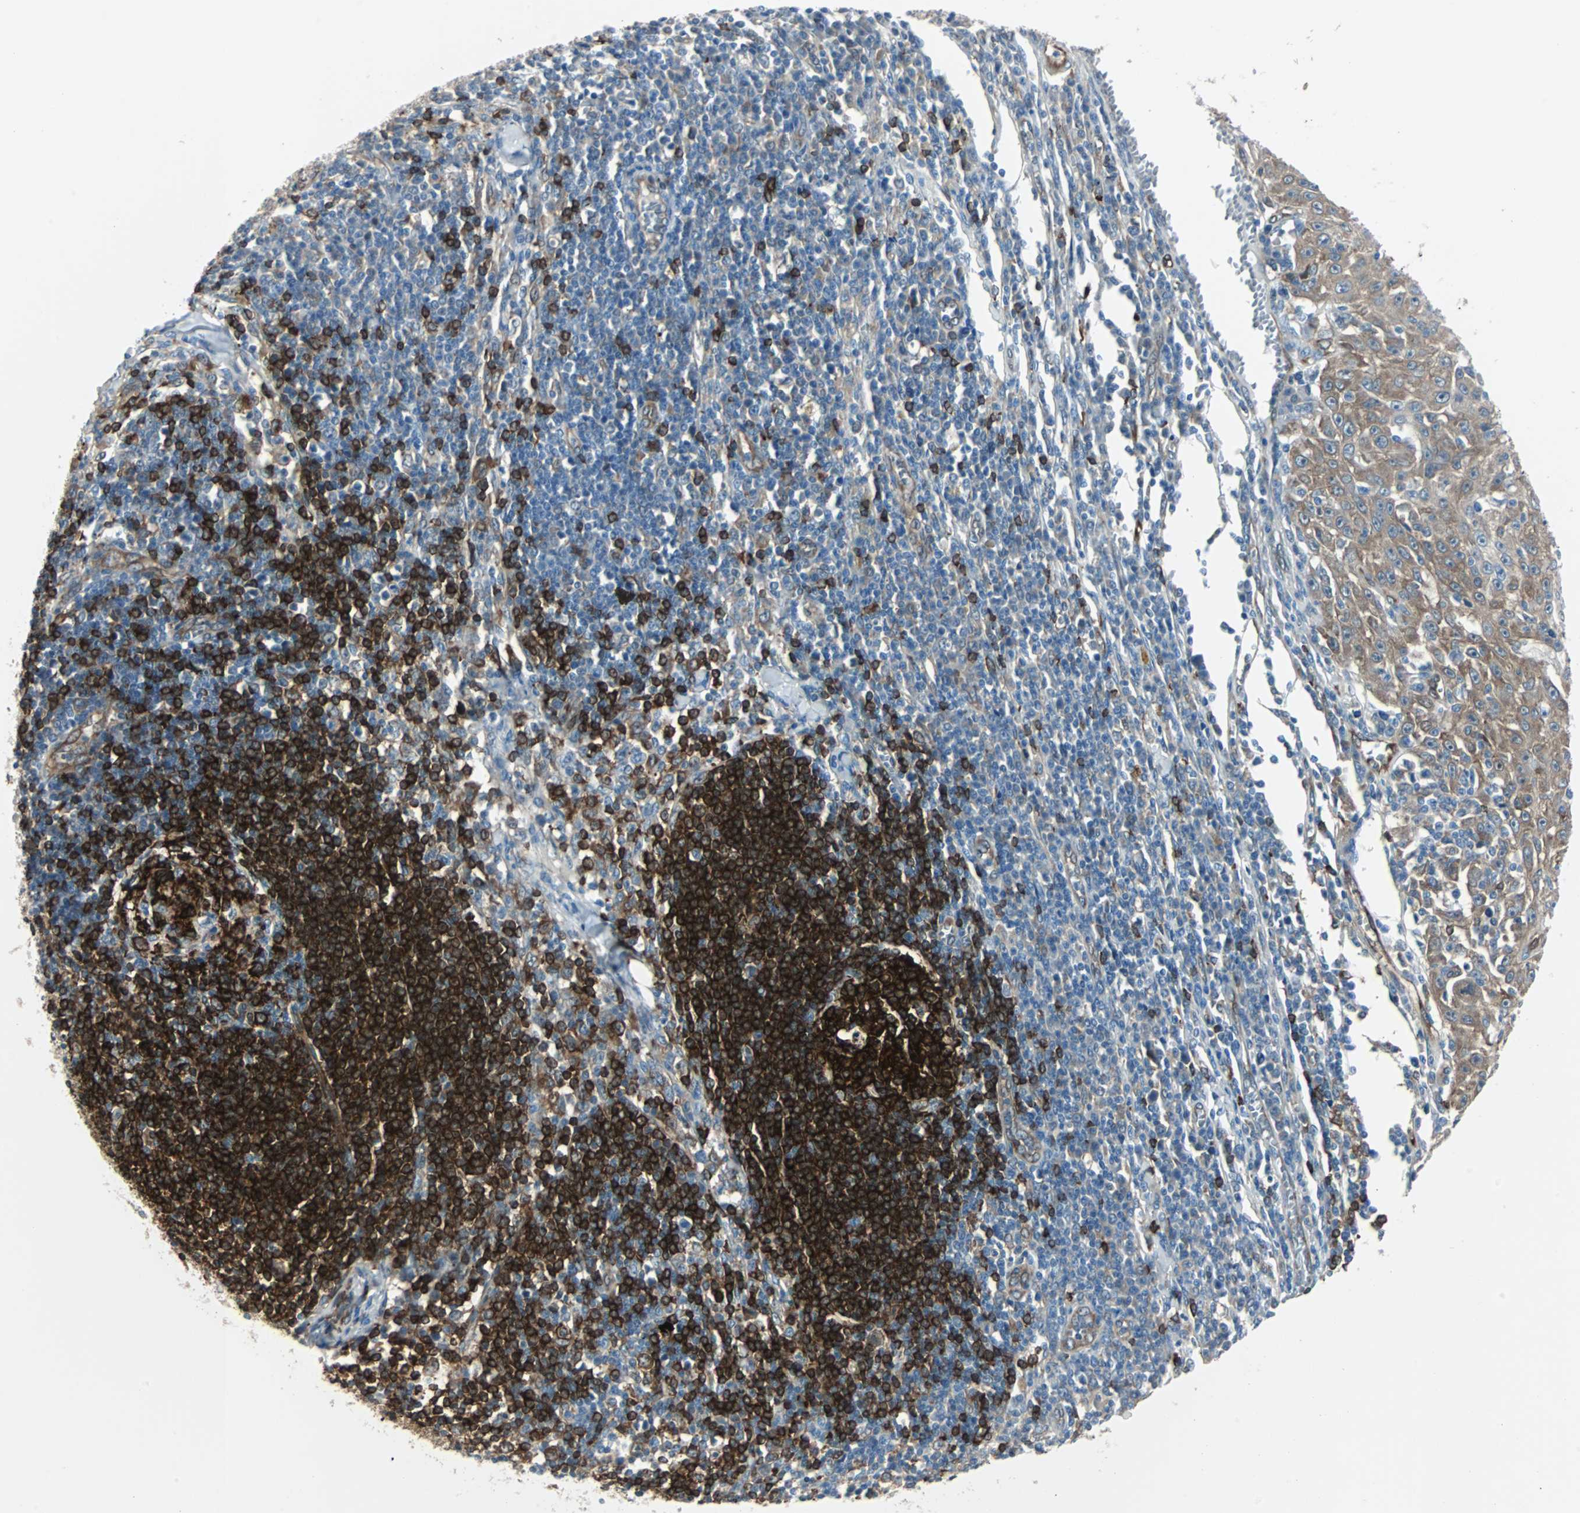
{"staining": {"intensity": "moderate", "quantity": ">75%", "location": "cytoplasmic/membranous"}, "tissue": "skin cancer", "cell_type": "Tumor cells", "image_type": "cancer", "snomed": [{"axis": "morphology", "description": "Squamous cell carcinoma, NOS"}, {"axis": "topography", "description": "Skin"}], "caption": "Brown immunohistochemical staining in human skin cancer shows moderate cytoplasmic/membranous expression in about >75% of tumor cells.", "gene": "SWAP70", "patient": {"sex": "male", "age": 75}}